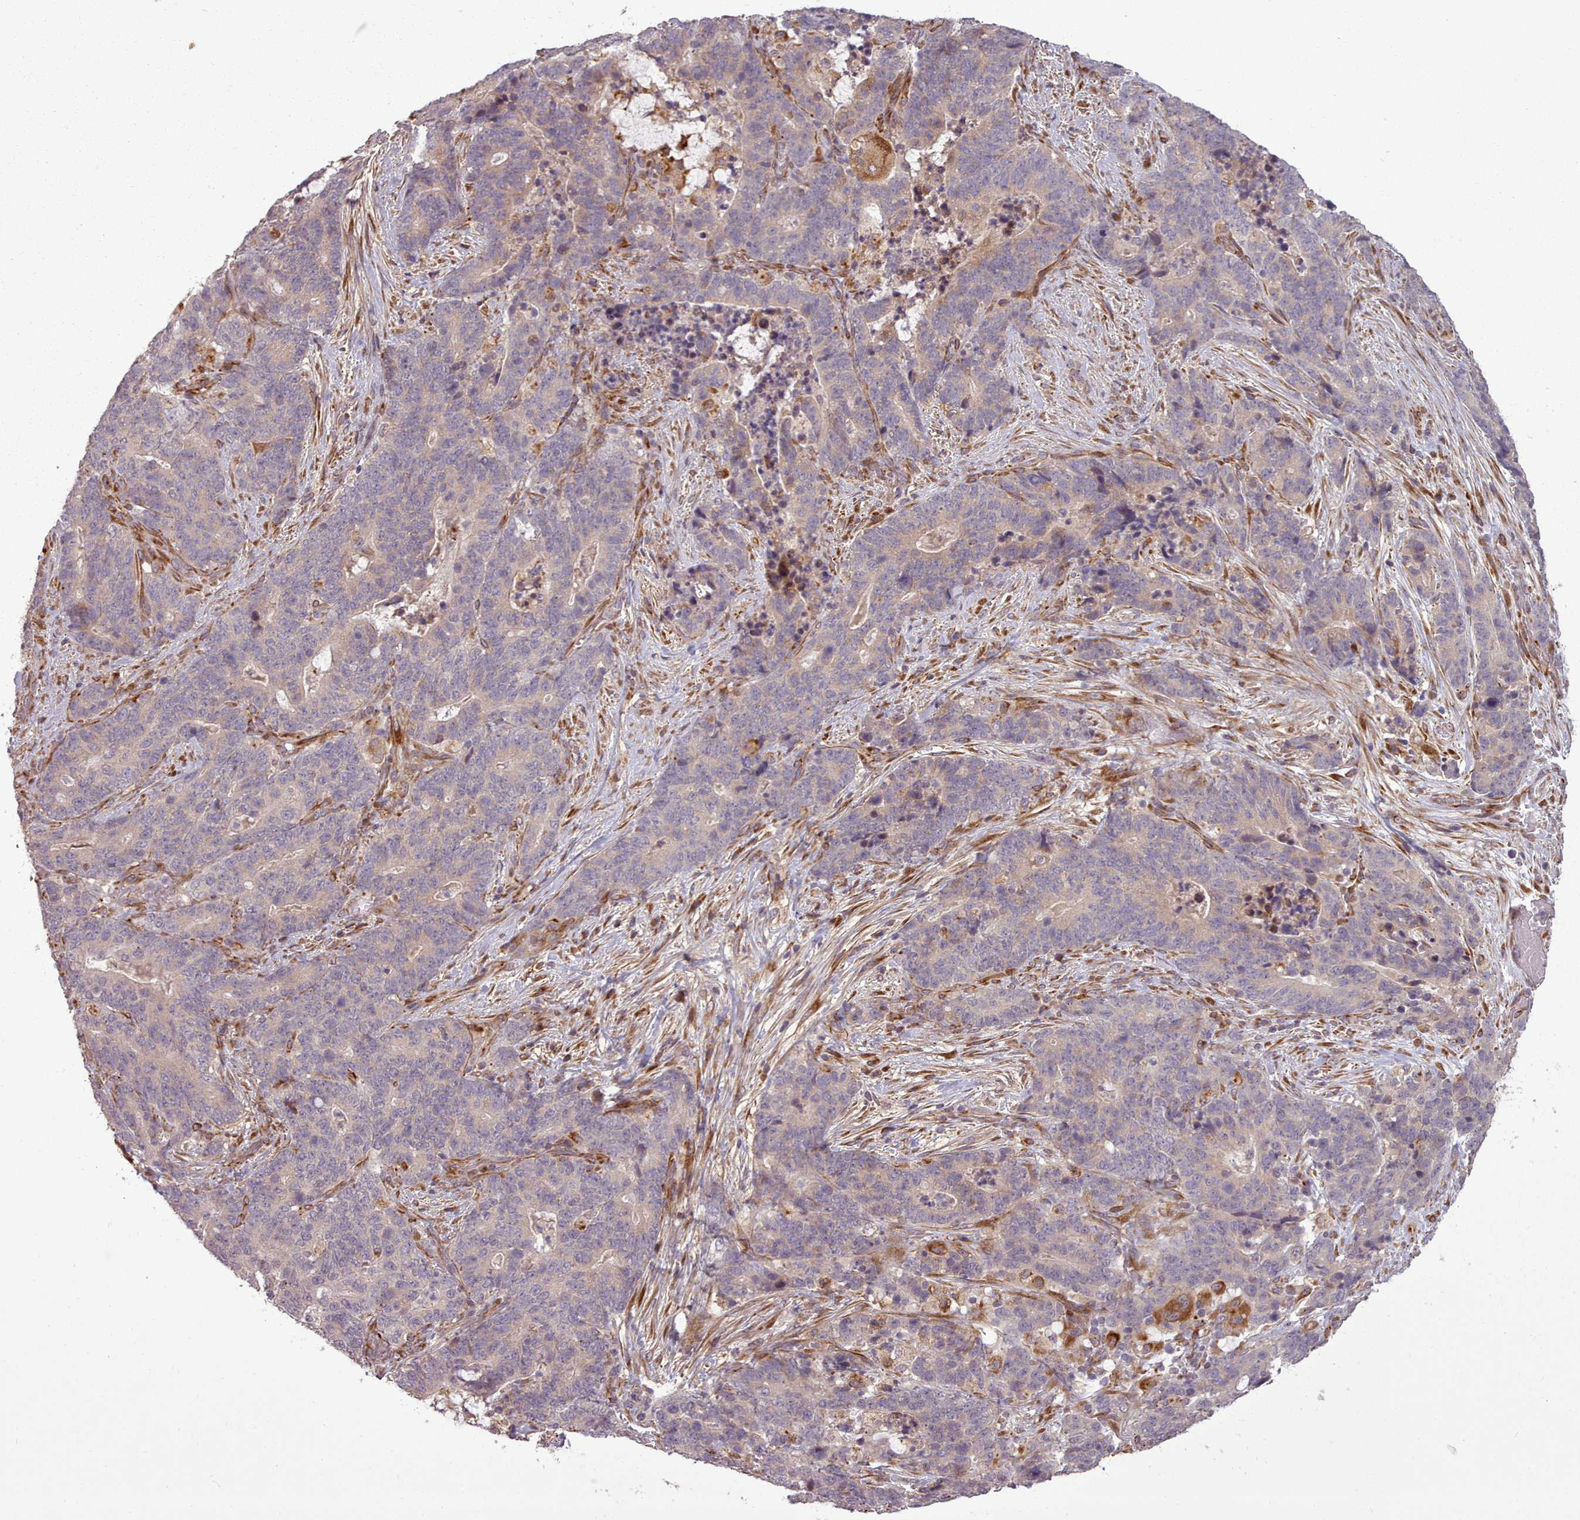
{"staining": {"intensity": "negative", "quantity": "none", "location": "none"}, "tissue": "stomach cancer", "cell_type": "Tumor cells", "image_type": "cancer", "snomed": [{"axis": "morphology", "description": "Normal tissue, NOS"}, {"axis": "morphology", "description": "Adenocarcinoma, NOS"}, {"axis": "topography", "description": "Stomach"}], "caption": "Protein analysis of stomach cancer (adenocarcinoma) exhibits no significant positivity in tumor cells. (Stains: DAB (3,3'-diaminobenzidine) IHC with hematoxylin counter stain, Microscopy: brightfield microscopy at high magnification).", "gene": "GBGT1", "patient": {"sex": "female", "age": 64}}